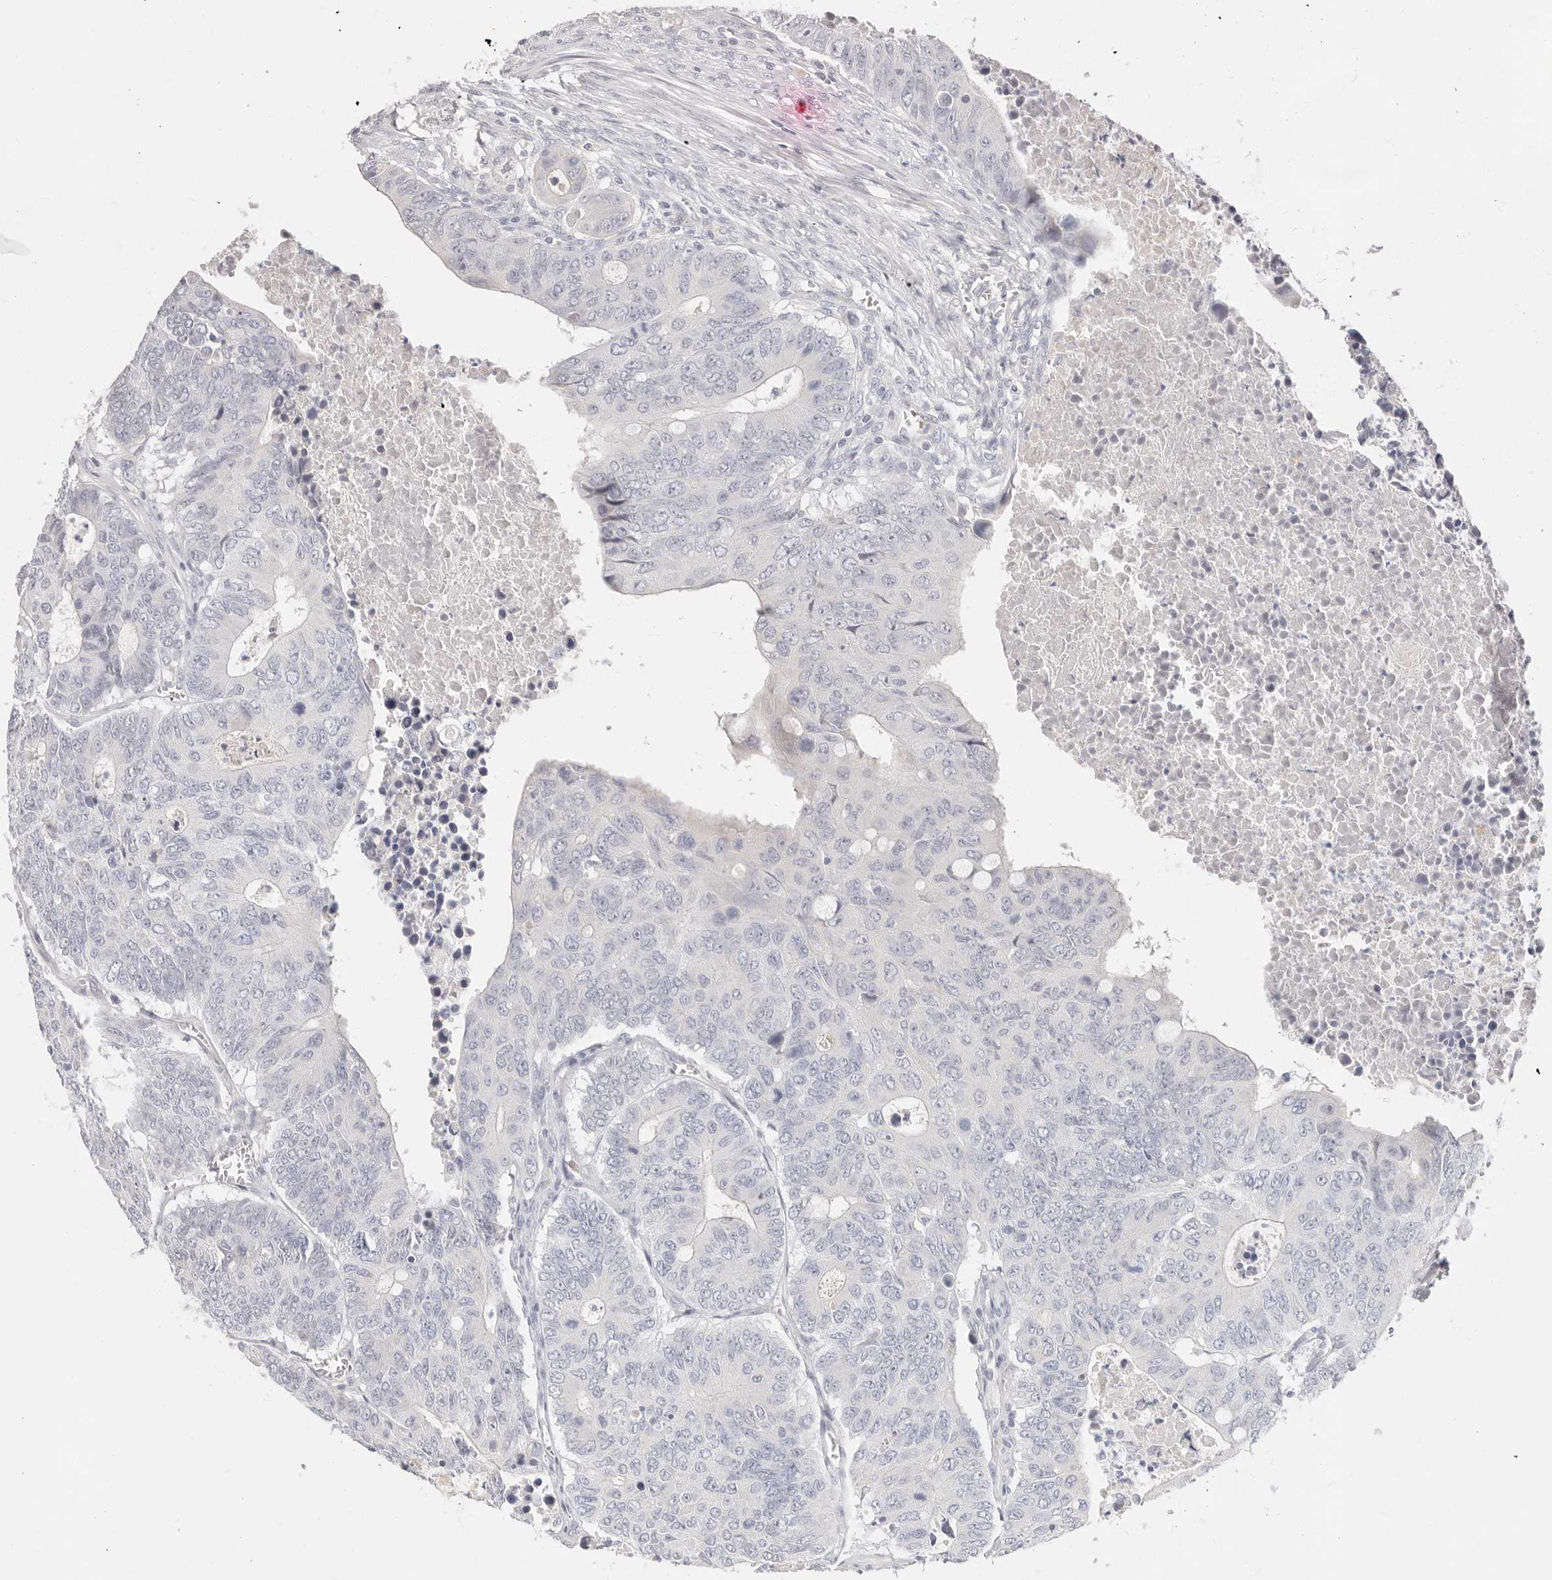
{"staining": {"intensity": "negative", "quantity": "none", "location": "none"}, "tissue": "colorectal cancer", "cell_type": "Tumor cells", "image_type": "cancer", "snomed": [{"axis": "morphology", "description": "Adenocarcinoma, NOS"}, {"axis": "topography", "description": "Colon"}], "caption": "An IHC histopathology image of colorectal cancer is shown. There is no staining in tumor cells of colorectal cancer.", "gene": "ASCL1", "patient": {"sex": "male", "age": 87}}